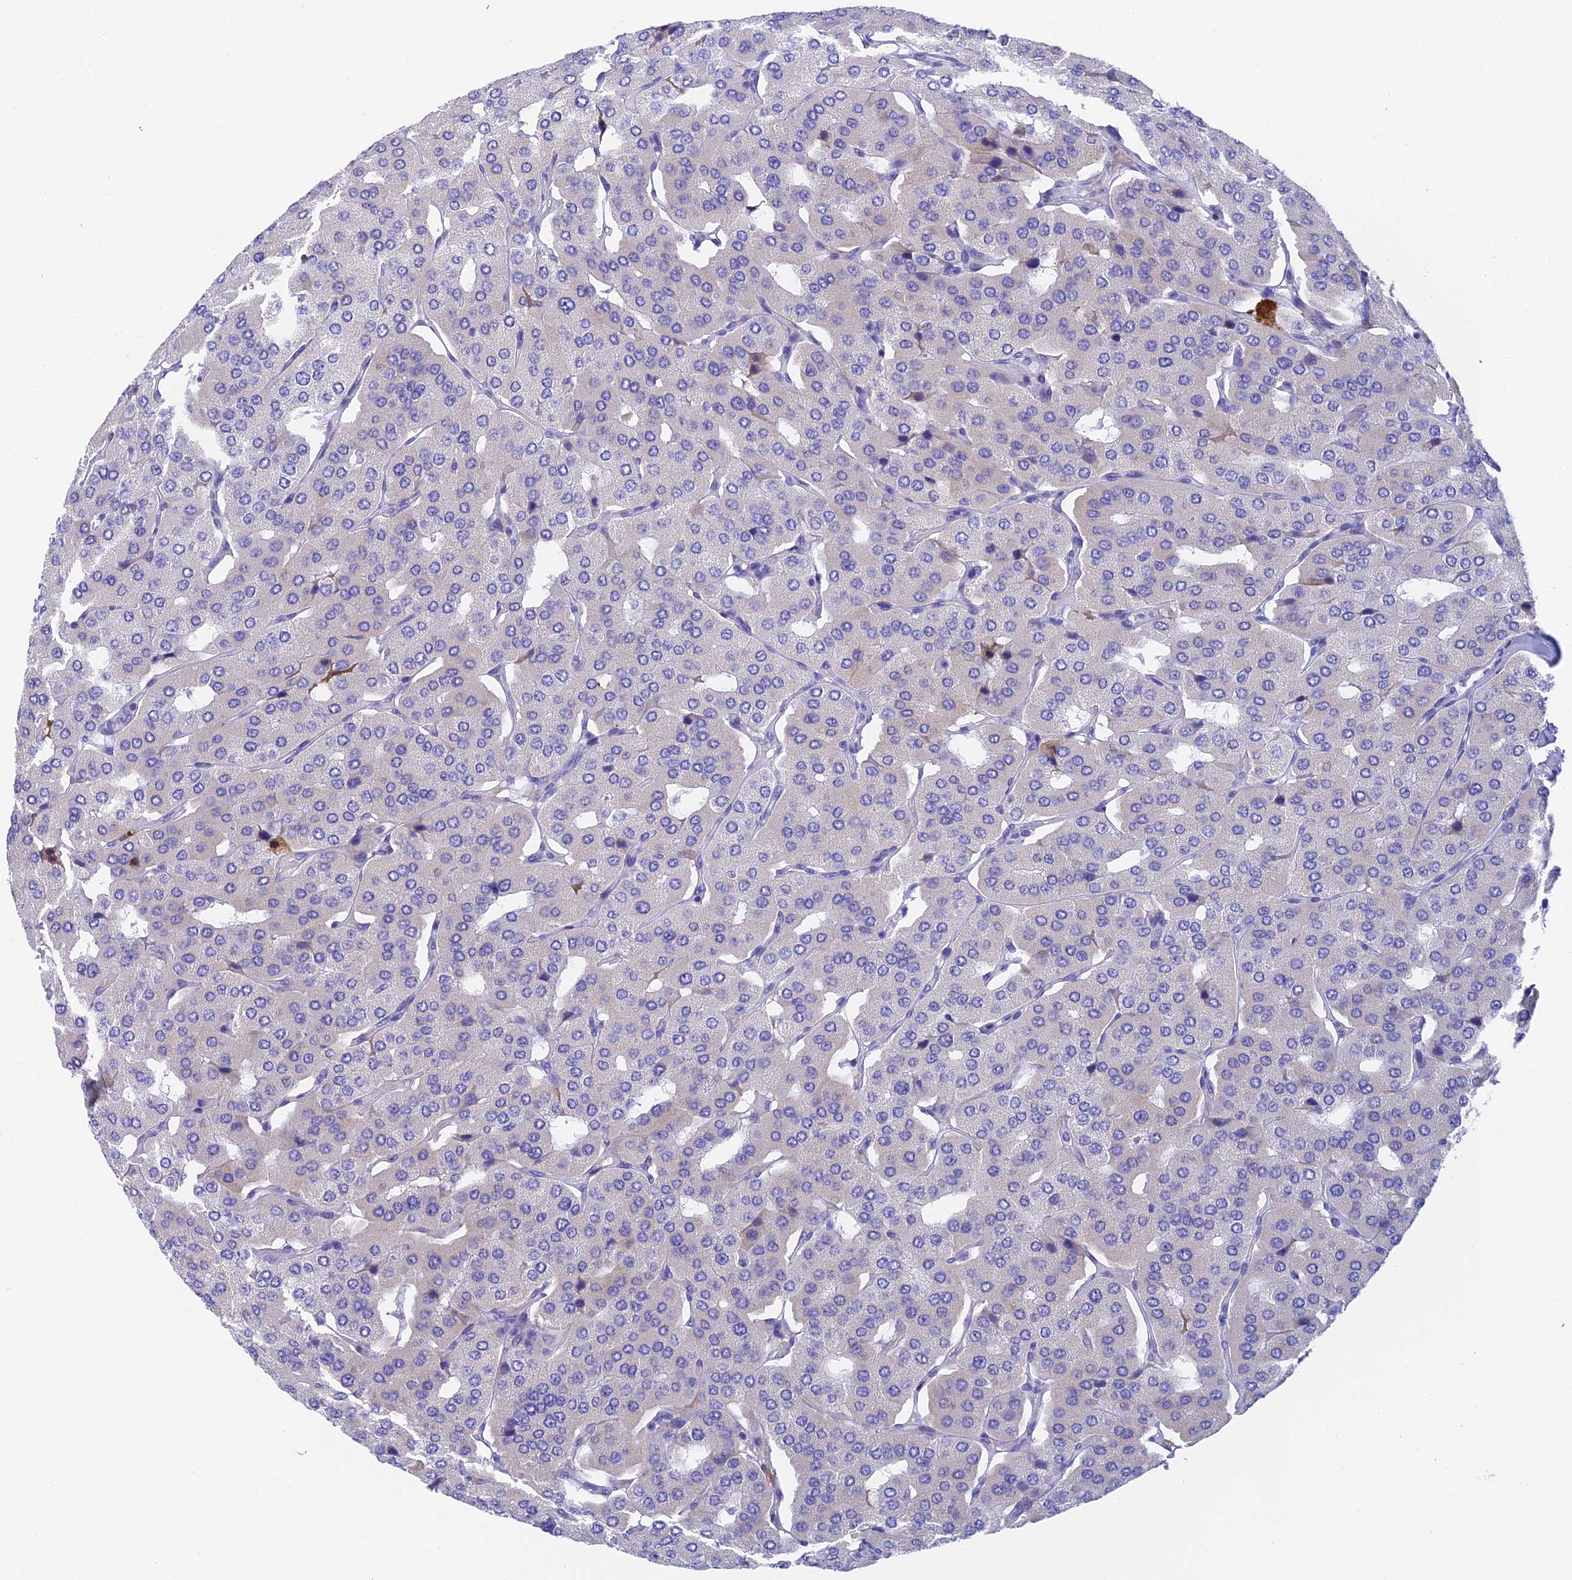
{"staining": {"intensity": "negative", "quantity": "none", "location": "none"}, "tissue": "parathyroid gland", "cell_type": "Glandular cells", "image_type": "normal", "snomed": [{"axis": "morphology", "description": "Normal tissue, NOS"}, {"axis": "morphology", "description": "Adenoma, NOS"}, {"axis": "topography", "description": "Parathyroid gland"}], "caption": "Immunohistochemistry (IHC) histopathology image of normal human parathyroid gland stained for a protein (brown), which shows no positivity in glandular cells.", "gene": "ADAMTS13", "patient": {"sex": "female", "age": 86}}